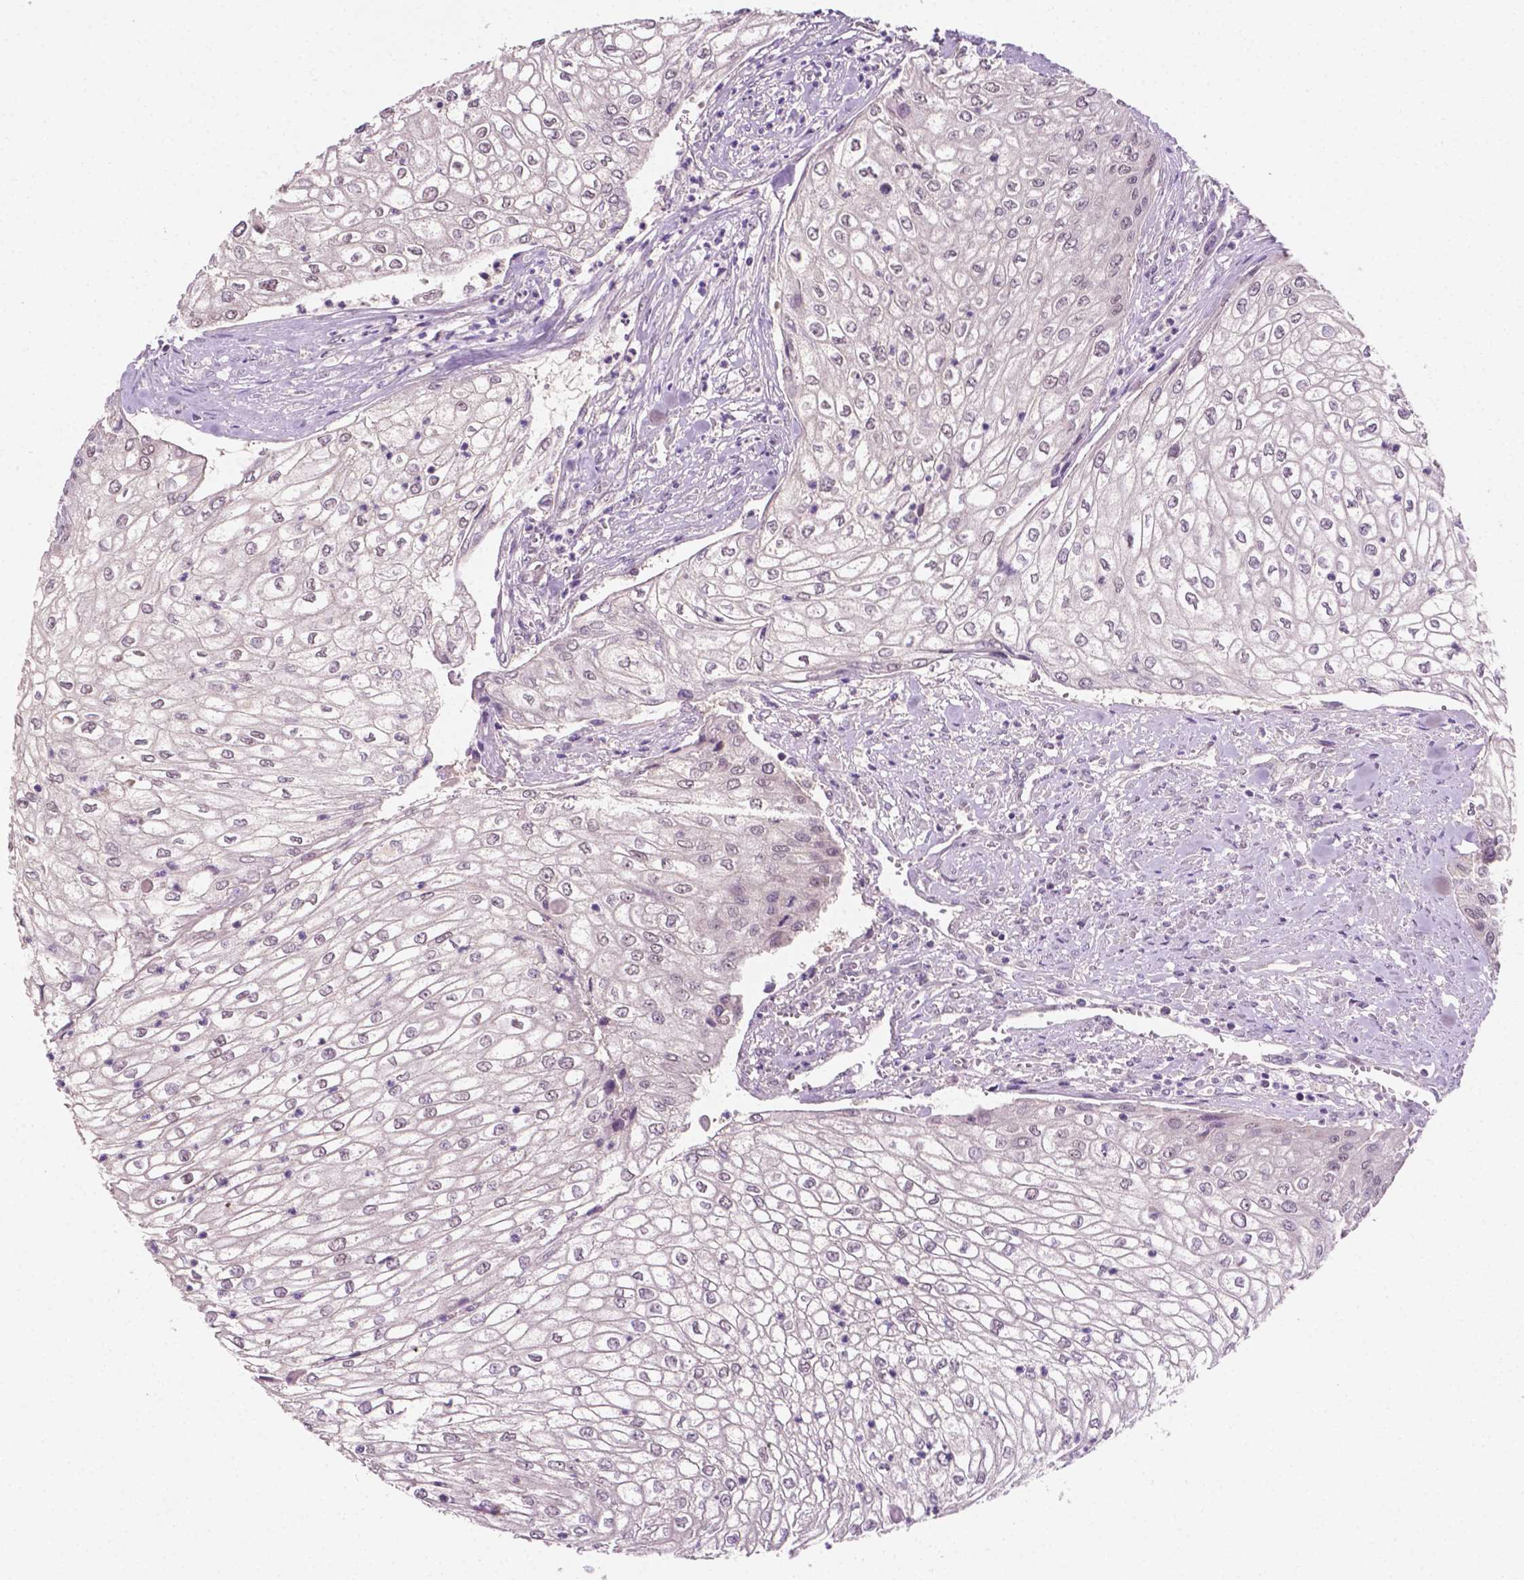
{"staining": {"intensity": "negative", "quantity": "none", "location": "none"}, "tissue": "urothelial cancer", "cell_type": "Tumor cells", "image_type": "cancer", "snomed": [{"axis": "morphology", "description": "Urothelial carcinoma, High grade"}, {"axis": "topography", "description": "Urinary bladder"}], "caption": "High power microscopy image of an immunohistochemistry histopathology image of urothelial cancer, revealing no significant expression in tumor cells.", "gene": "MROH6", "patient": {"sex": "male", "age": 62}}